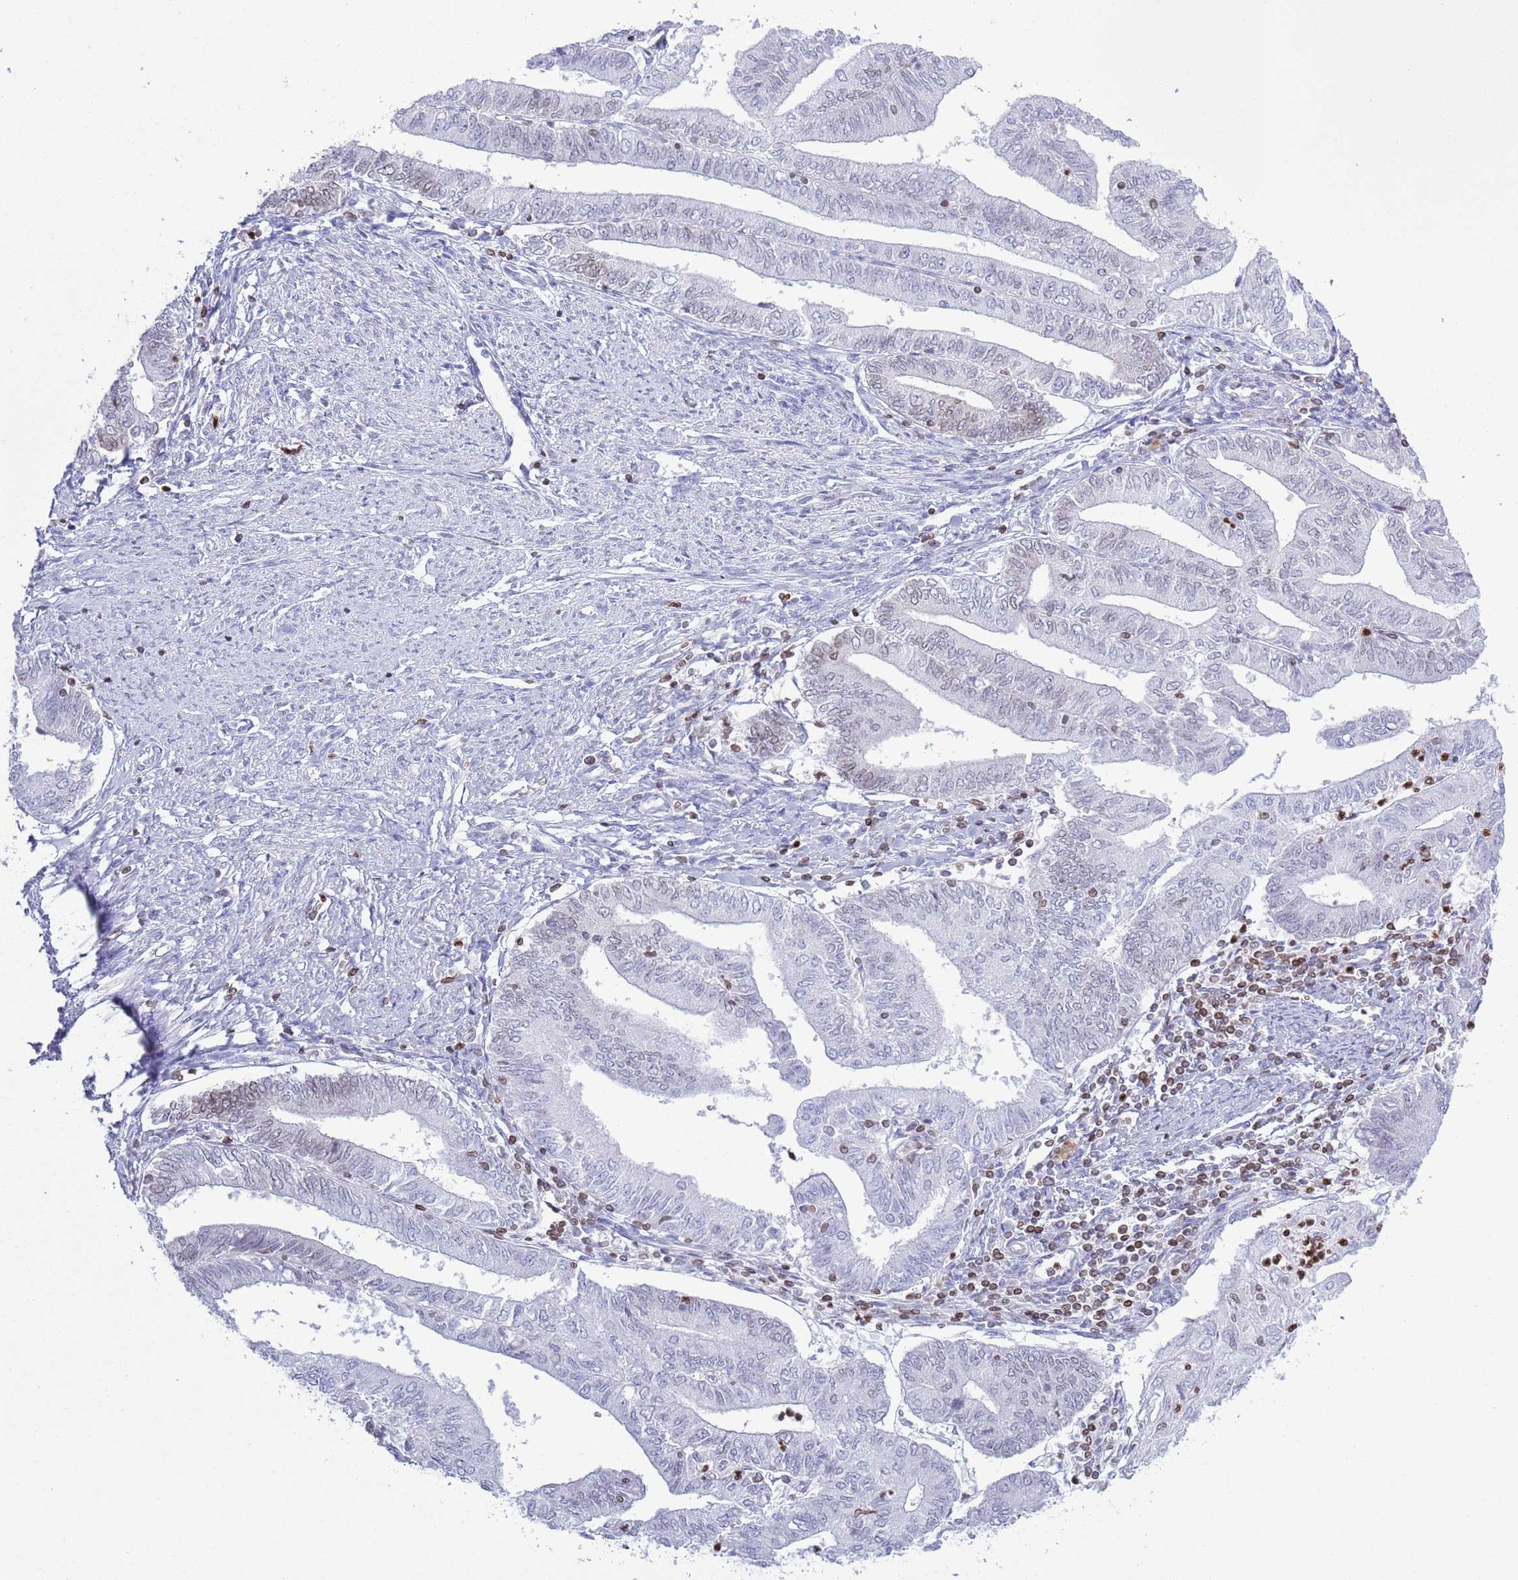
{"staining": {"intensity": "weak", "quantity": "<25%", "location": "cytoplasmic/membranous,nuclear"}, "tissue": "endometrial cancer", "cell_type": "Tumor cells", "image_type": "cancer", "snomed": [{"axis": "morphology", "description": "Adenocarcinoma, NOS"}, {"axis": "topography", "description": "Endometrium"}], "caption": "This is an IHC photomicrograph of endometrial cancer. There is no staining in tumor cells.", "gene": "LBR", "patient": {"sex": "female", "age": 66}}